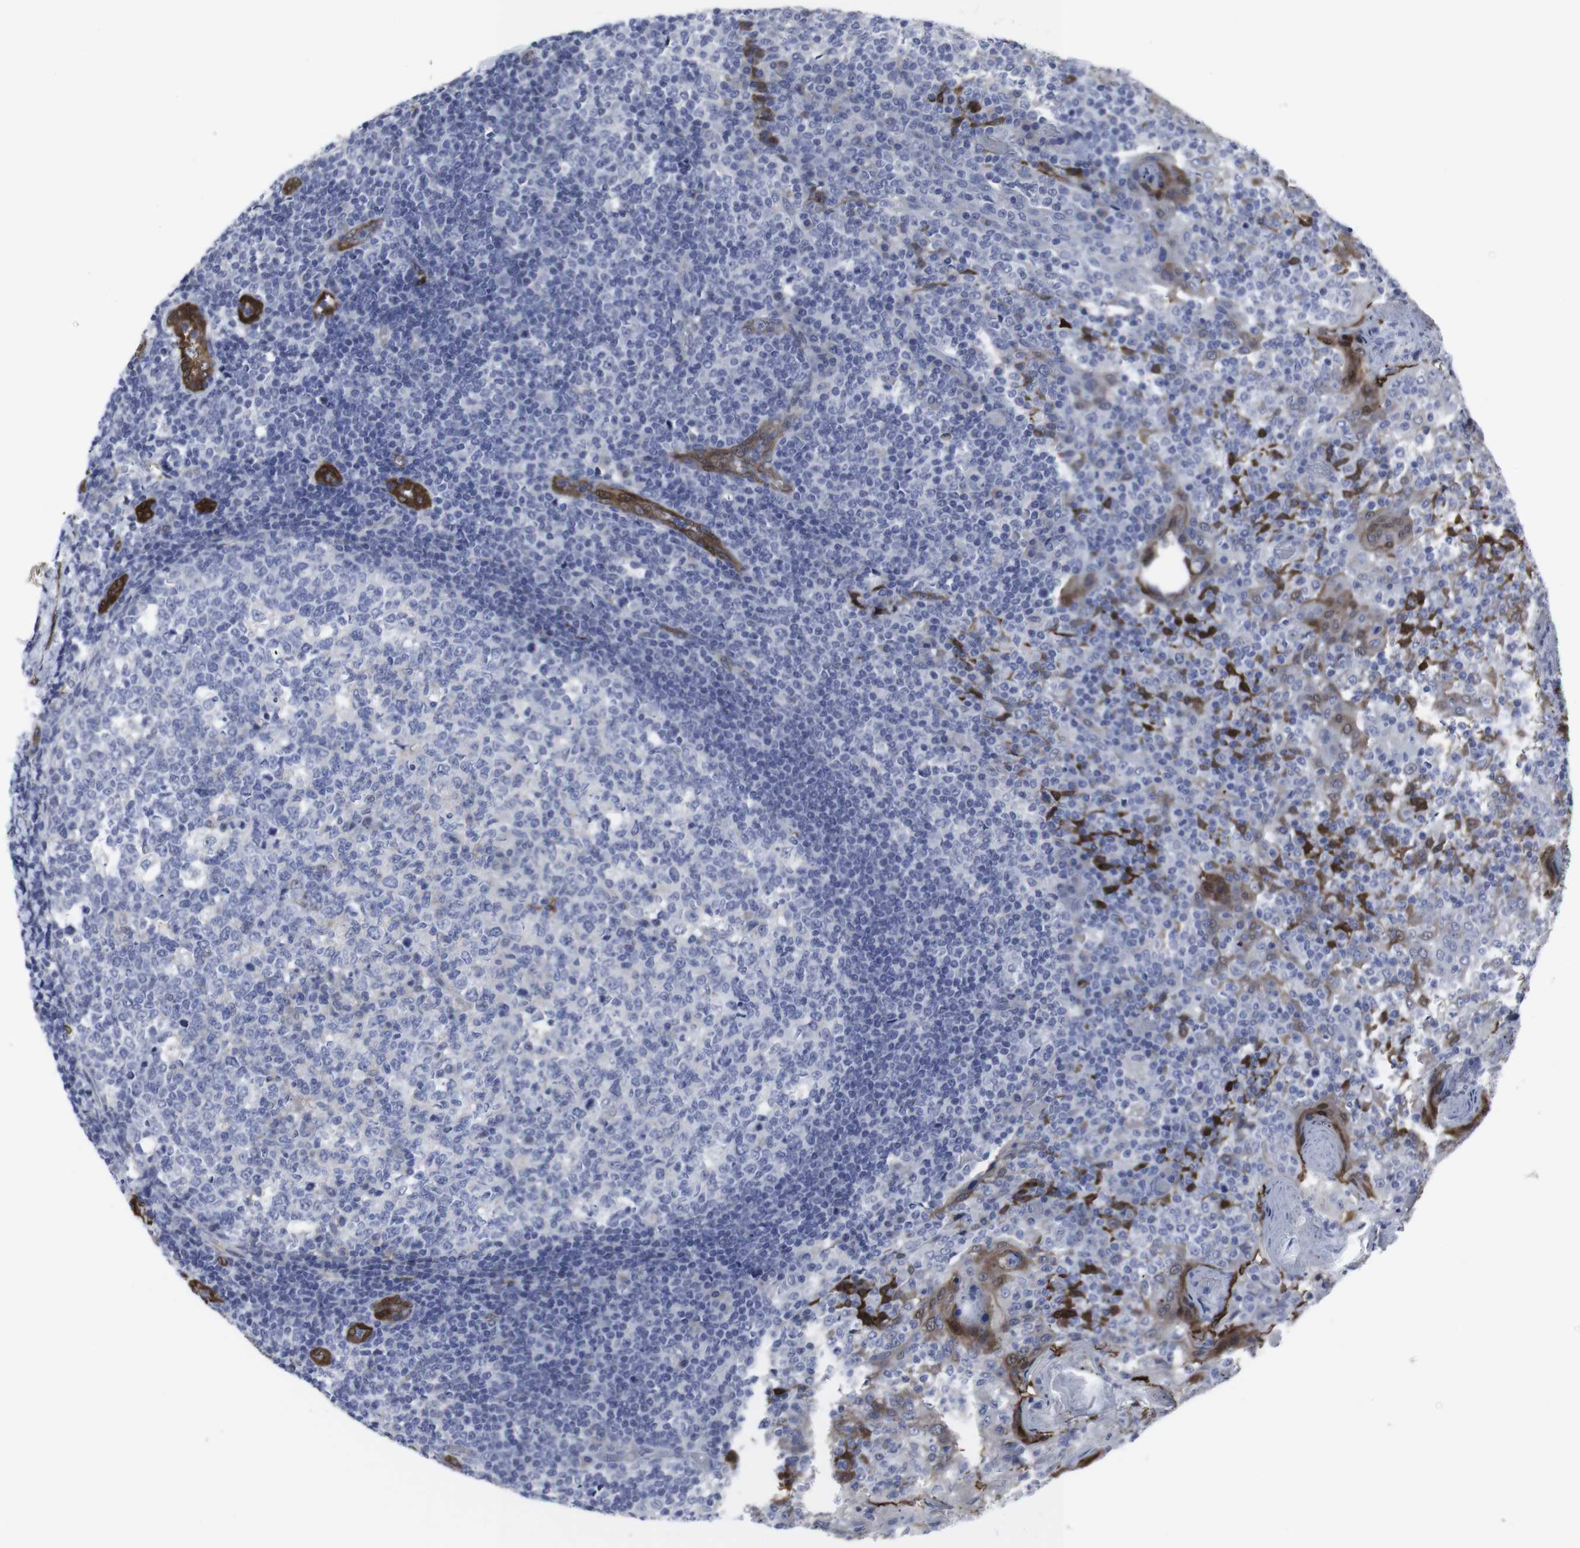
{"staining": {"intensity": "negative", "quantity": "none", "location": "none"}, "tissue": "tonsil", "cell_type": "Germinal center cells", "image_type": "normal", "snomed": [{"axis": "morphology", "description": "Normal tissue, NOS"}, {"axis": "topography", "description": "Tonsil"}], "caption": "Germinal center cells show no significant protein staining in normal tonsil. Brightfield microscopy of immunohistochemistry (IHC) stained with DAB (3,3'-diaminobenzidine) (brown) and hematoxylin (blue), captured at high magnification.", "gene": "SNCG", "patient": {"sex": "female", "age": 19}}